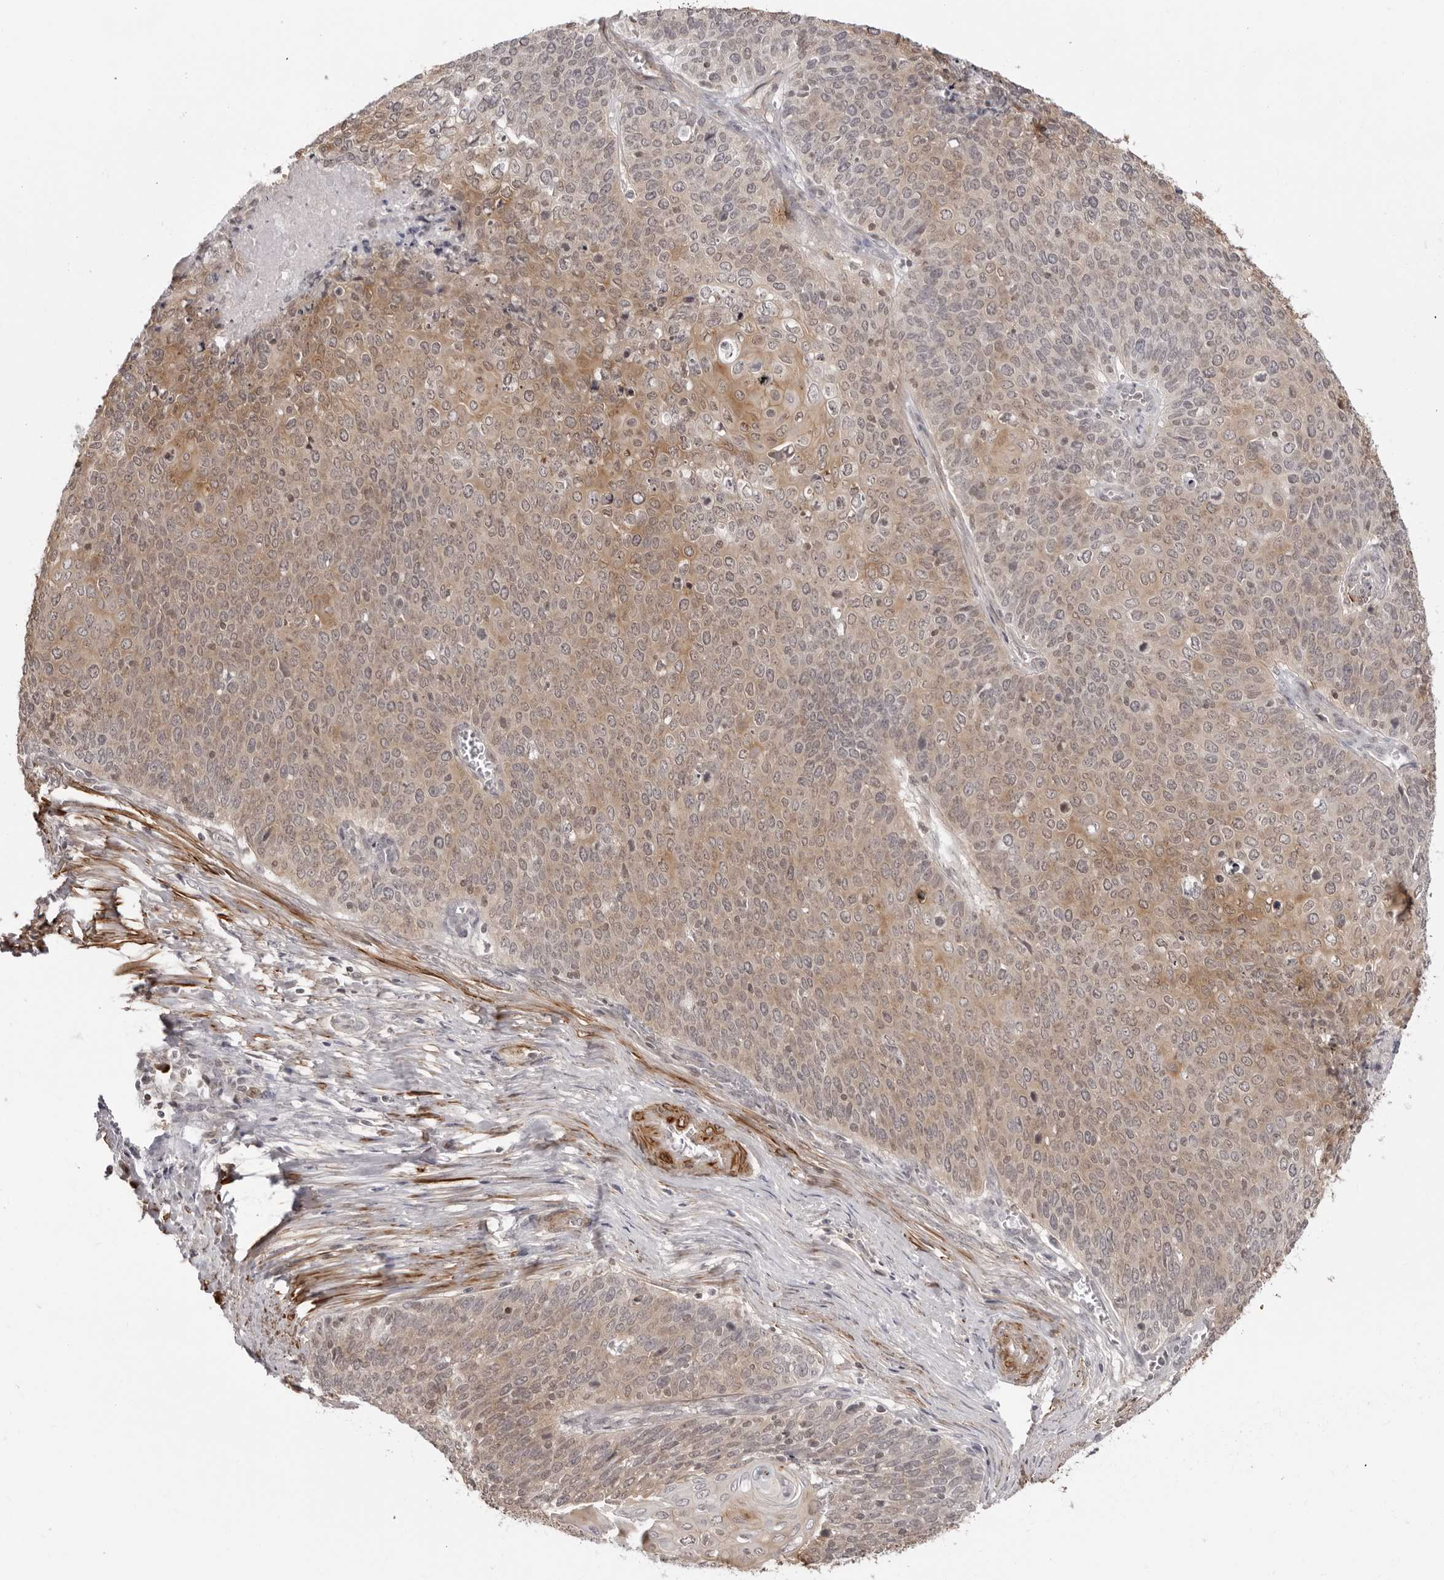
{"staining": {"intensity": "moderate", "quantity": "25%-75%", "location": "cytoplasmic/membranous"}, "tissue": "cervical cancer", "cell_type": "Tumor cells", "image_type": "cancer", "snomed": [{"axis": "morphology", "description": "Squamous cell carcinoma, NOS"}, {"axis": "topography", "description": "Cervix"}], "caption": "IHC photomicrograph of cervical cancer stained for a protein (brown), which demonstrates medium levels of moderate cytoplasmic/membranous expression in about 25%-75% of tumor cells.", "gene": "UNK", "patient": {"sex": "female", "age": 39}}